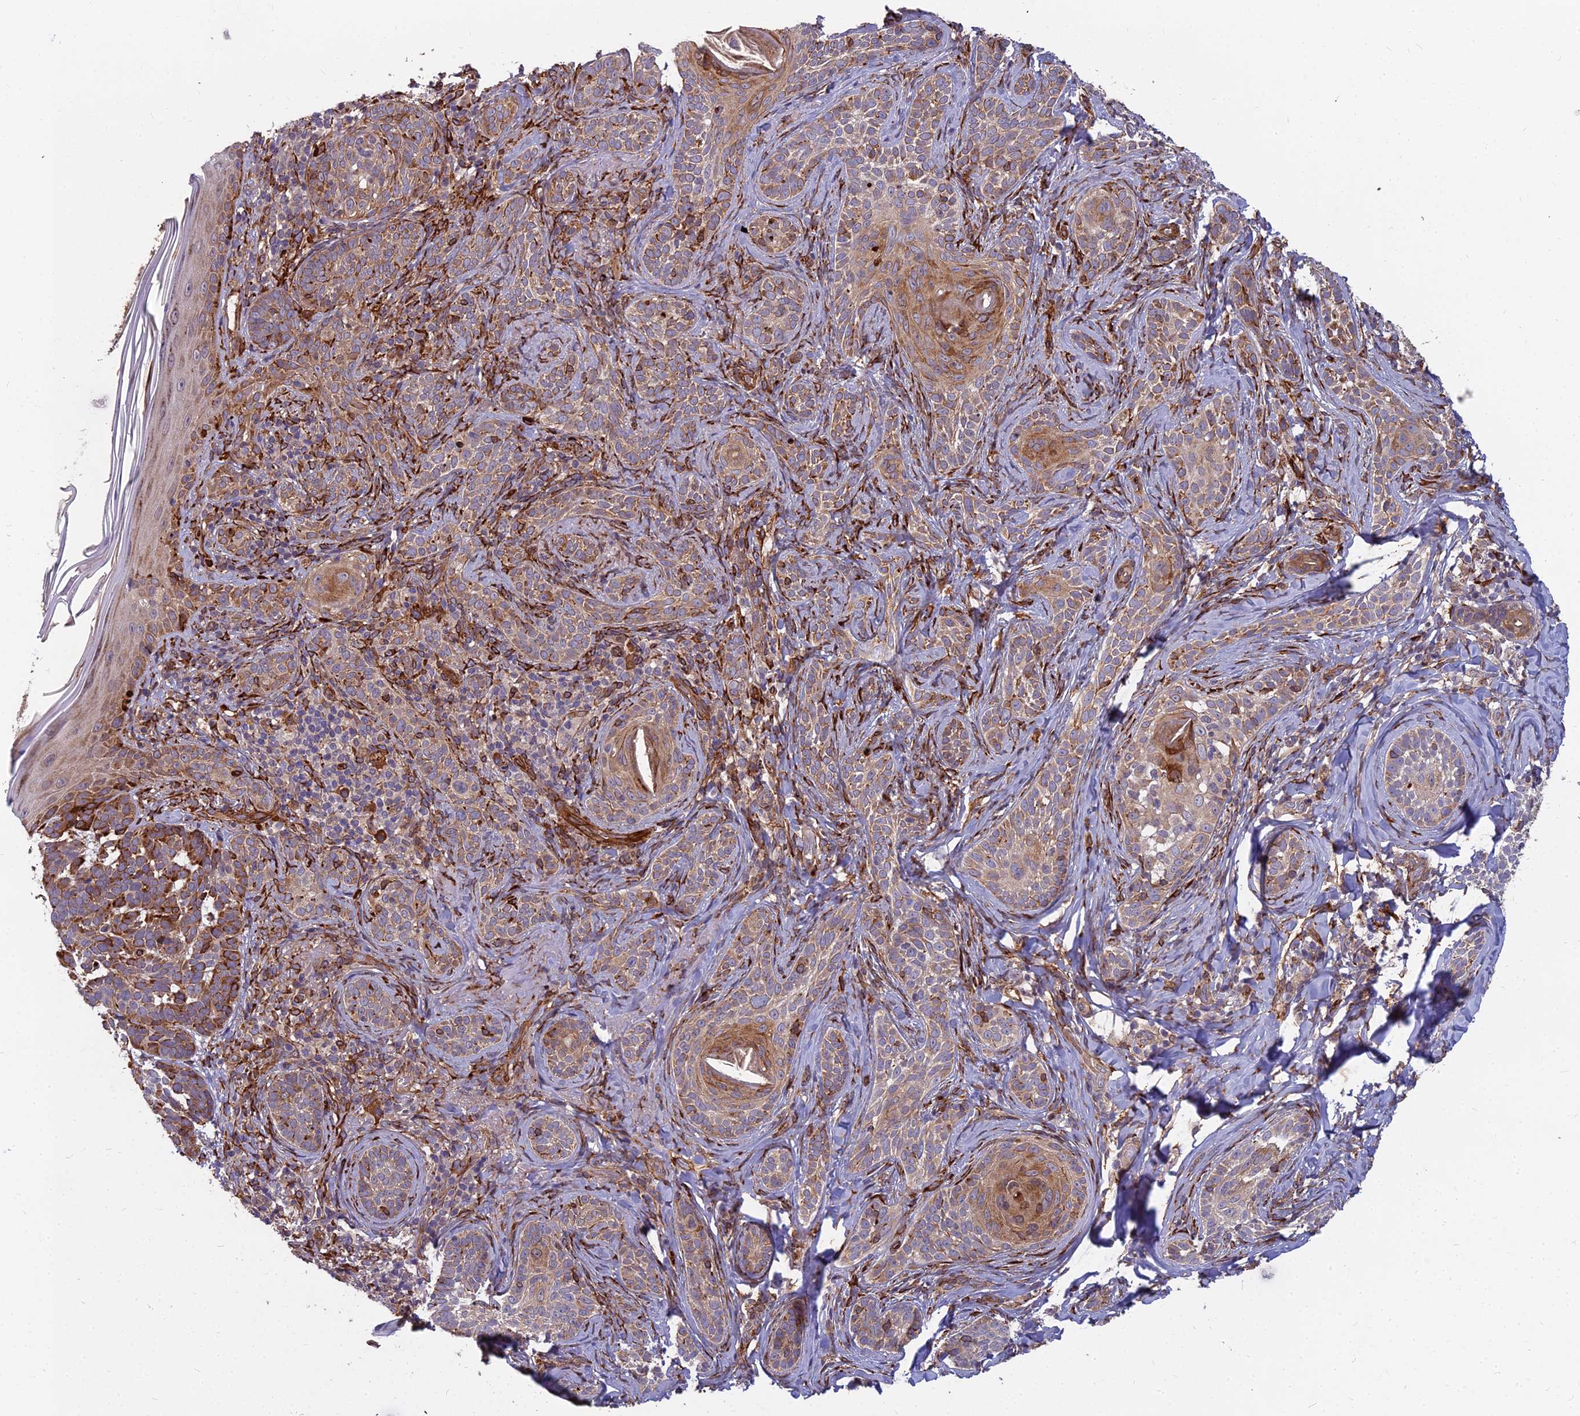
{"staining": {"intensity": "moderate", "quantity": "25%-75%", "location": "cytoplasmic/membranous"}, "tissue": "skin cancer", "cell_type": "Tumor cells", "image_type": "cancer", "snomed": [{"axis": "morphology", "description": "Basal cell carcinoma"}, {"axis": "topography", "description": "Skin"}], "caption": "Protein positivity by immunohistochemistry (IHC) exhibits moderate cytoplasmic/membranous expression in about 25%-75% of tumor cells in skin cancer.", "gene": "NDUFAF7", "patient": {"sex": "male", "age": 71}}